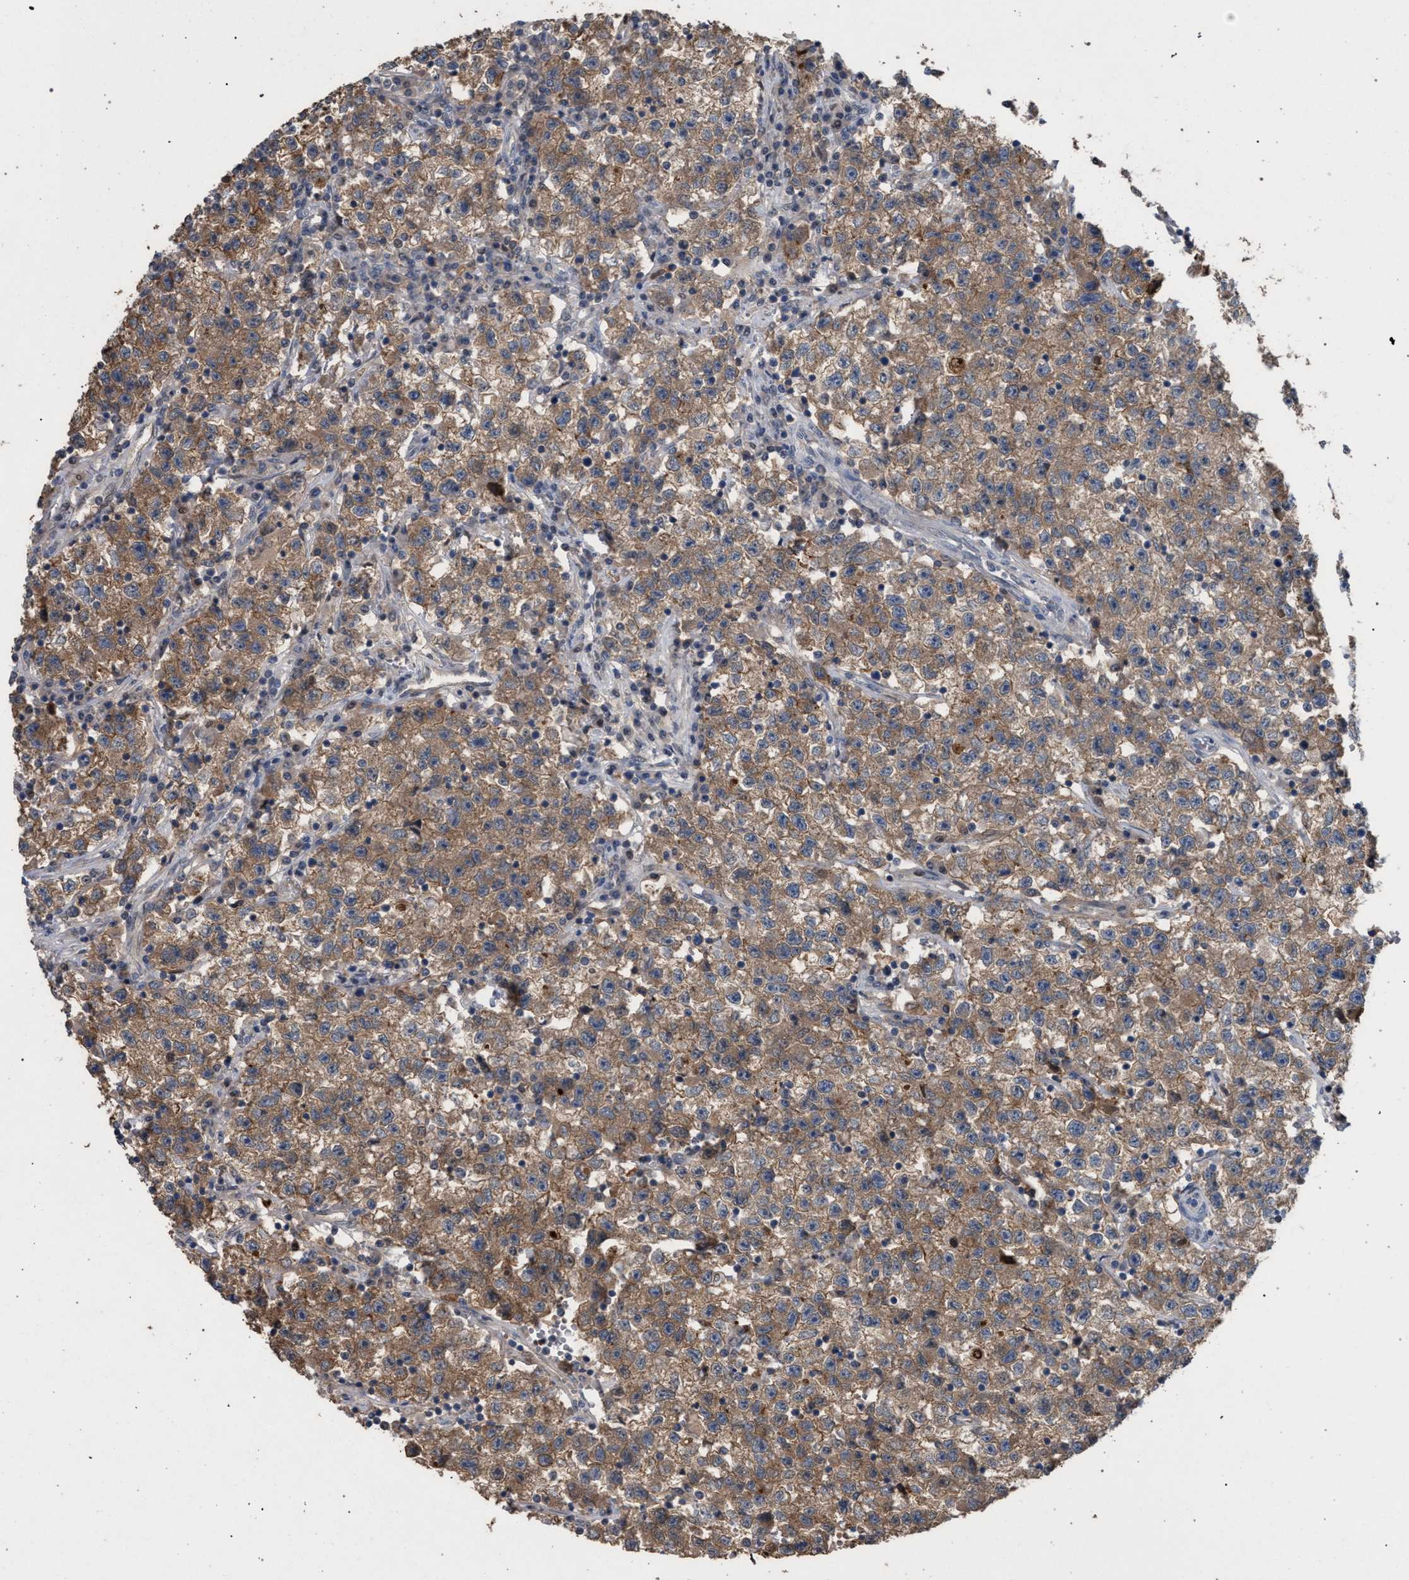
{"staining": {"intensity": "moderate", "quantity": ">75%", "location": "cytoplasmic/membranous"}, "tissue": "testis cancer", "cell_type": "Tumor cells", "image_type": "cancer", "snomed": [{"axis": "morphology", "description": "Seminoma, NOS"}, {"axis": "topography", "description": "Testis"}], "caption": "High-magnification brightfield microscopy of testis cancer stained with DAB (3,3'-diaminobenzidine) (brown) and counterstained with hematoxylin (blue). tumor cells exhibit moderate cytoplasmic/membranous staining is appreciated in about>75% of cells. The protein is stained brown, and the nuclei are stained in blue (DAB IHC with brightfield microscopy, high magnification).", "gene": "TECPR1", "patient": {"sex": "male", "age": 22}}